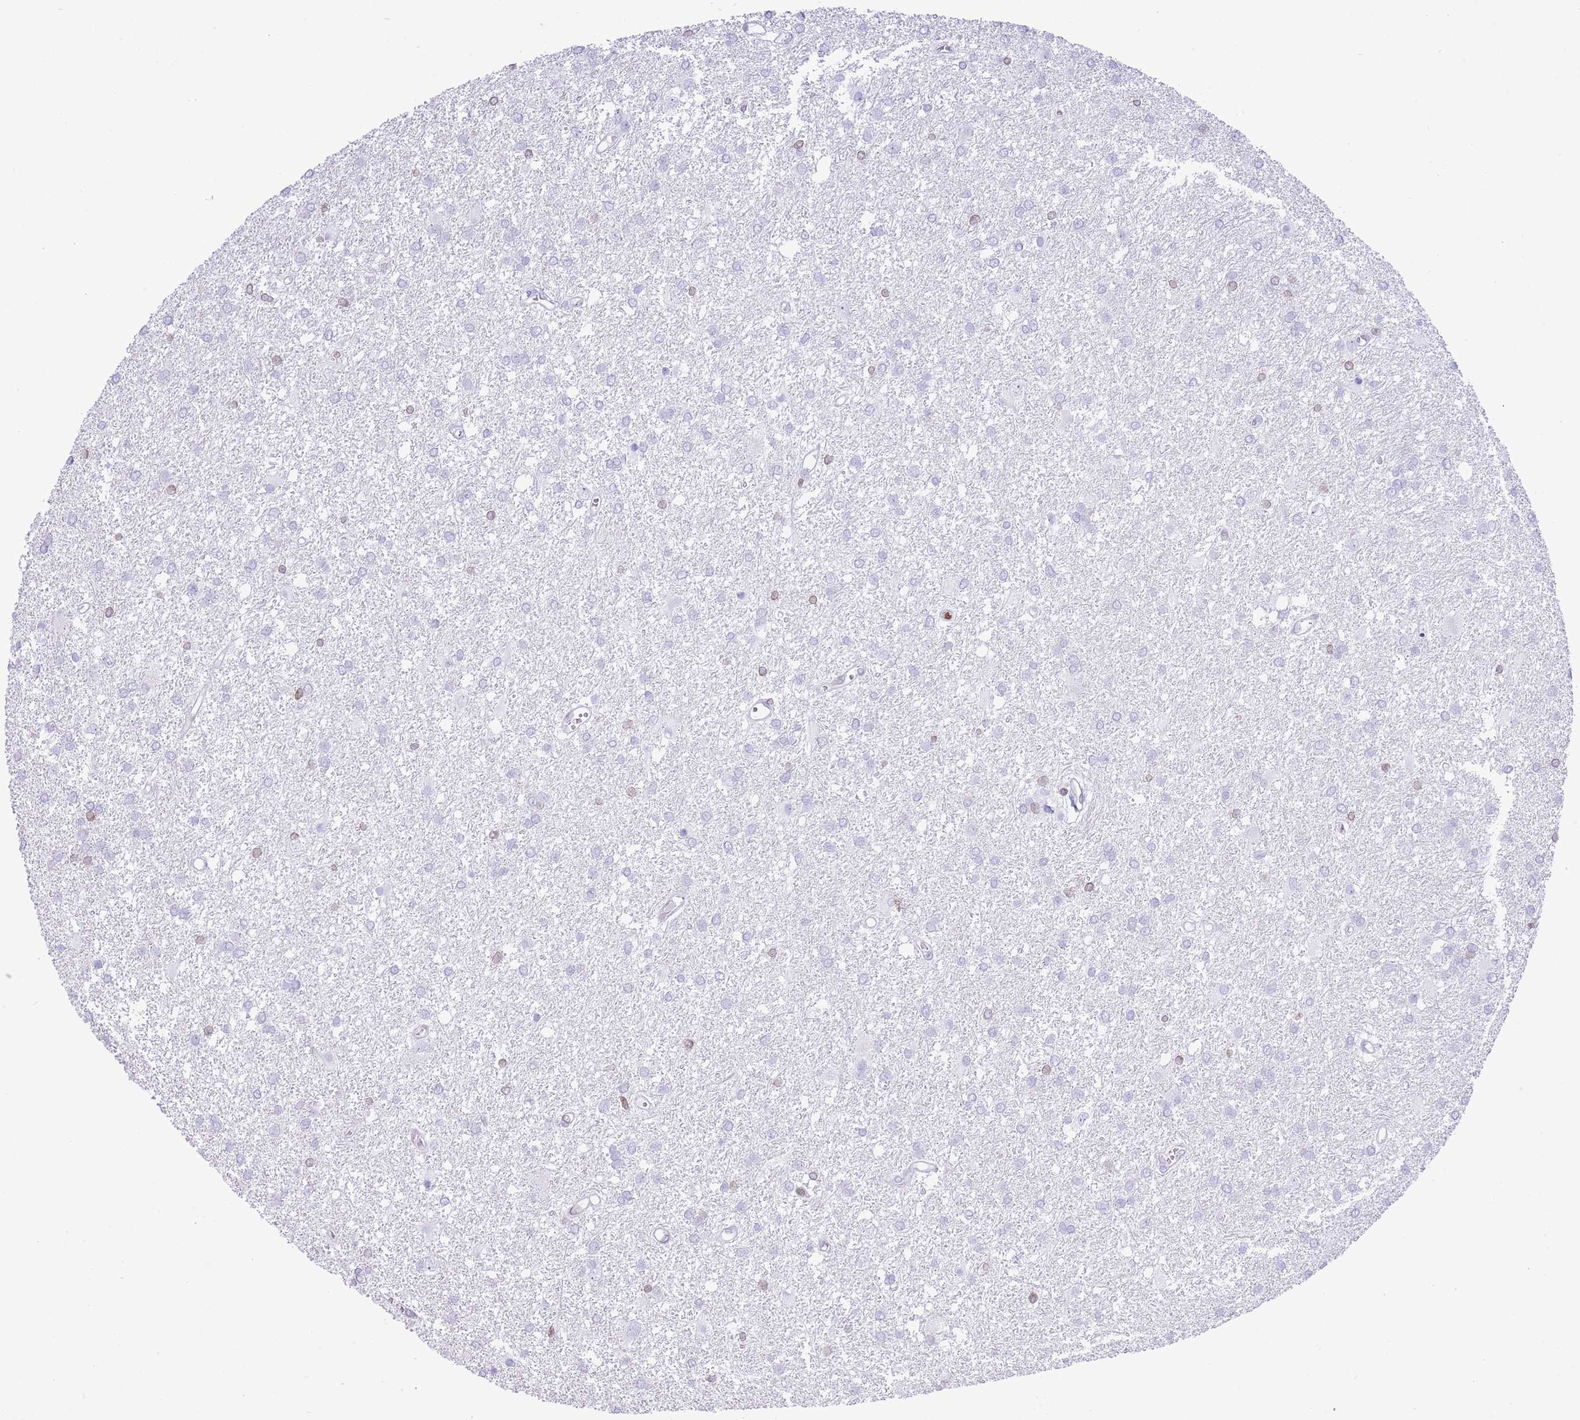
{"staining": {"intensity": "negative", "quantity": "none", "location": "none"}, "tissue": "glioma", "cell_type": "Tumor cells", "image_type": "cancer", "snomed": [{"axis": "morphology", "description": "Glioma, malignant, High grade"}, {"axis": "topography", "description": "Brain"}], "caption": "A photomicrograph of malignant high-grade glioma stained for a protein reveals no brown staining in tumor cells. Brightfield microscopy of immunohistochemistry (IHC) stained with DAB (brown) and hematoxylin (blue), captured at high magnification.", "gene": "LBR", "patient": {"sex": "female", "age": 50}}